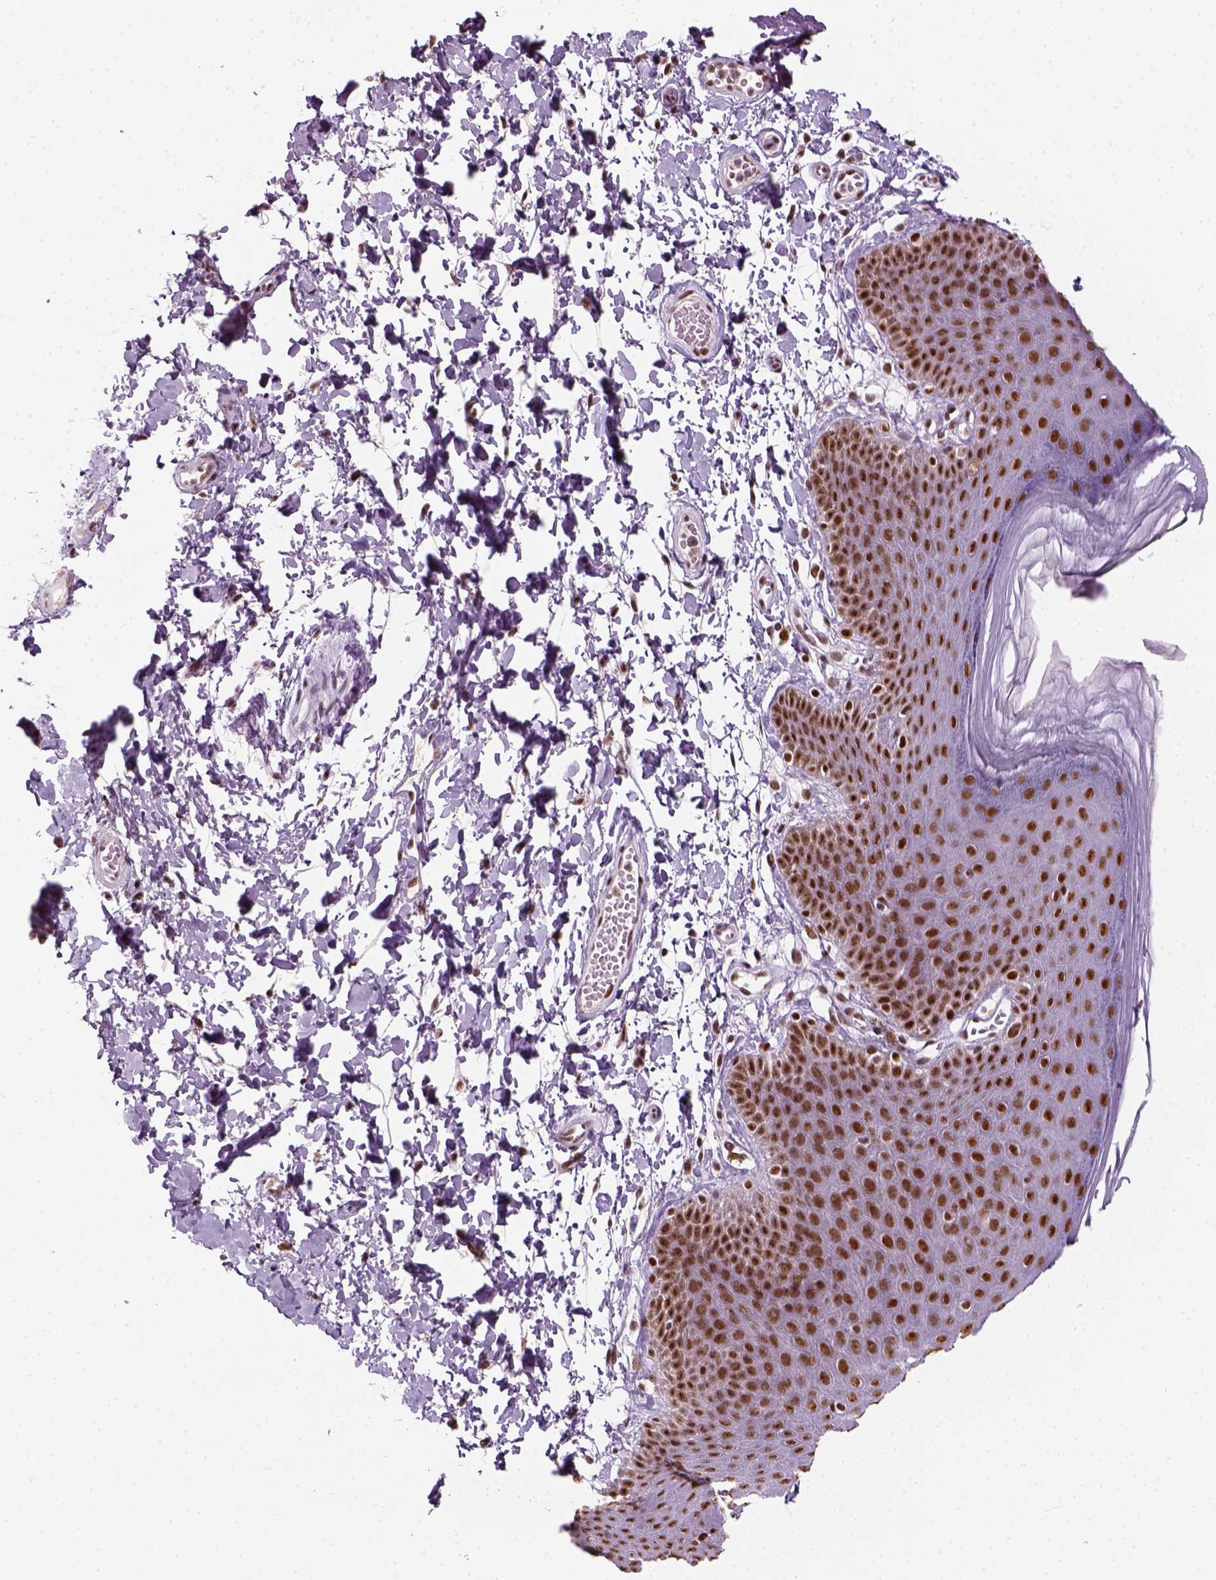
{"staining": {"intensity": "moderate", "quantity": ">75%", "location": "nuclear"}, "tissue": "skin", "cell_type": "Epidermal cells", "image_type": "normal", "snomed": [{"axis": "morphology", "description": "Normal tissue, NOS"}, {"axis": "topography", "description": "Anal"}], "caption": "The immunohistochemical stain shows moderate nuclear expression in epidermal cells of normal skin. (Brightfield microscopy of DAB IHC at high magnification).", "gene": "GTF2F1", "patient": {"sex": "male", "age": 53}}